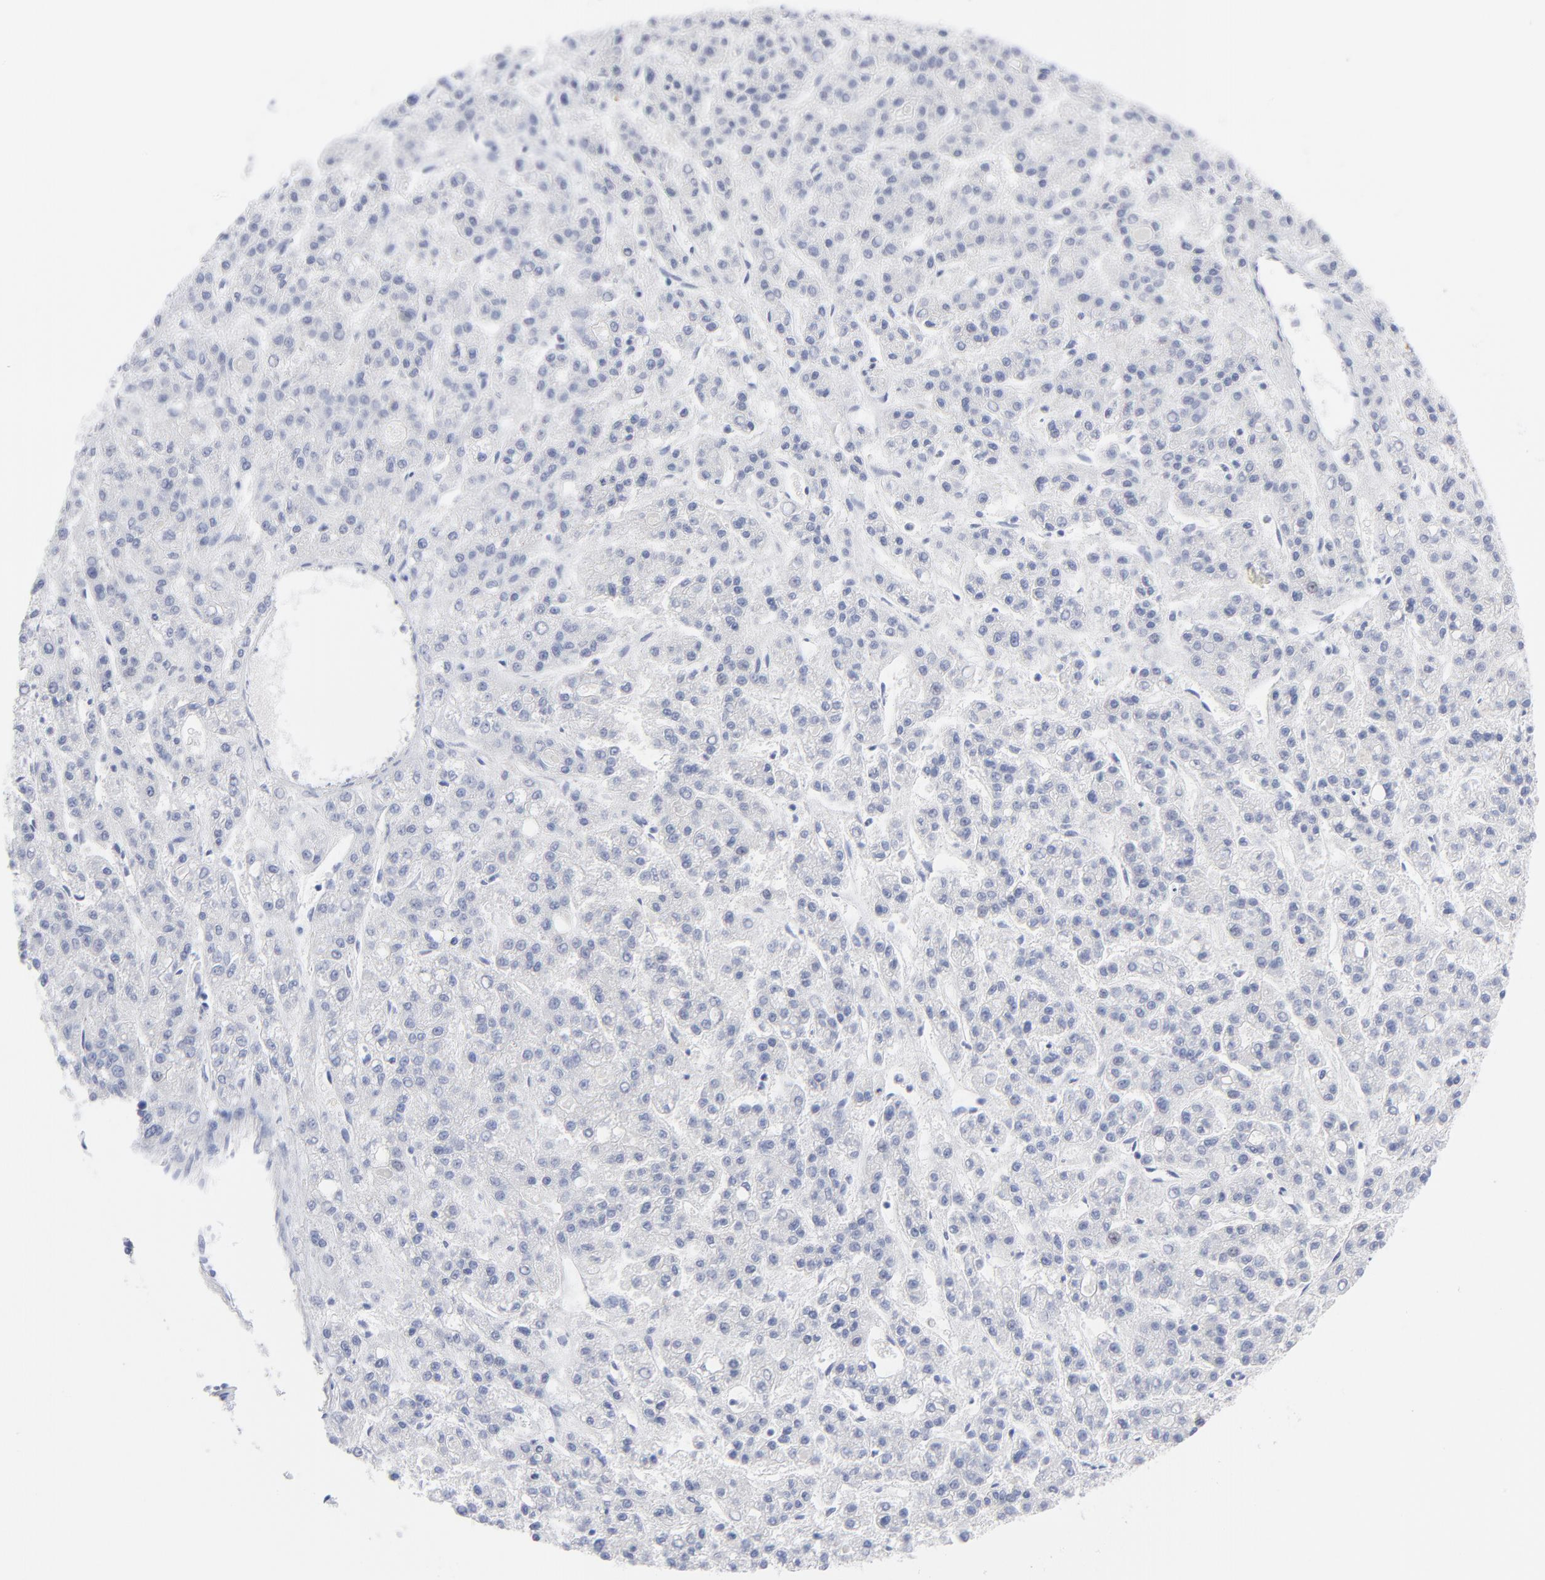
{"staining": {"intensity": "negative", "quantity": "none", "location": "none"}, "tissue": "liver cancer", "cell_type": "Tumor cells", "image_type": "cancer", "snomed": [{"axis": "morphology", "description": "Carcinoma, Hepatocellular, NOS"}, {"axis": "topography", "description": "Liver"}], "caption": "Tumor cells show no significant protein staining in liver cancer. The staining is performed using DAB (3,3'-diaminobenzidine) brown chromogen with nuclei counter-stained in using hematoxylin.", "gene": "CNTN3", "patient": {"sex": "male", "age": 70}}